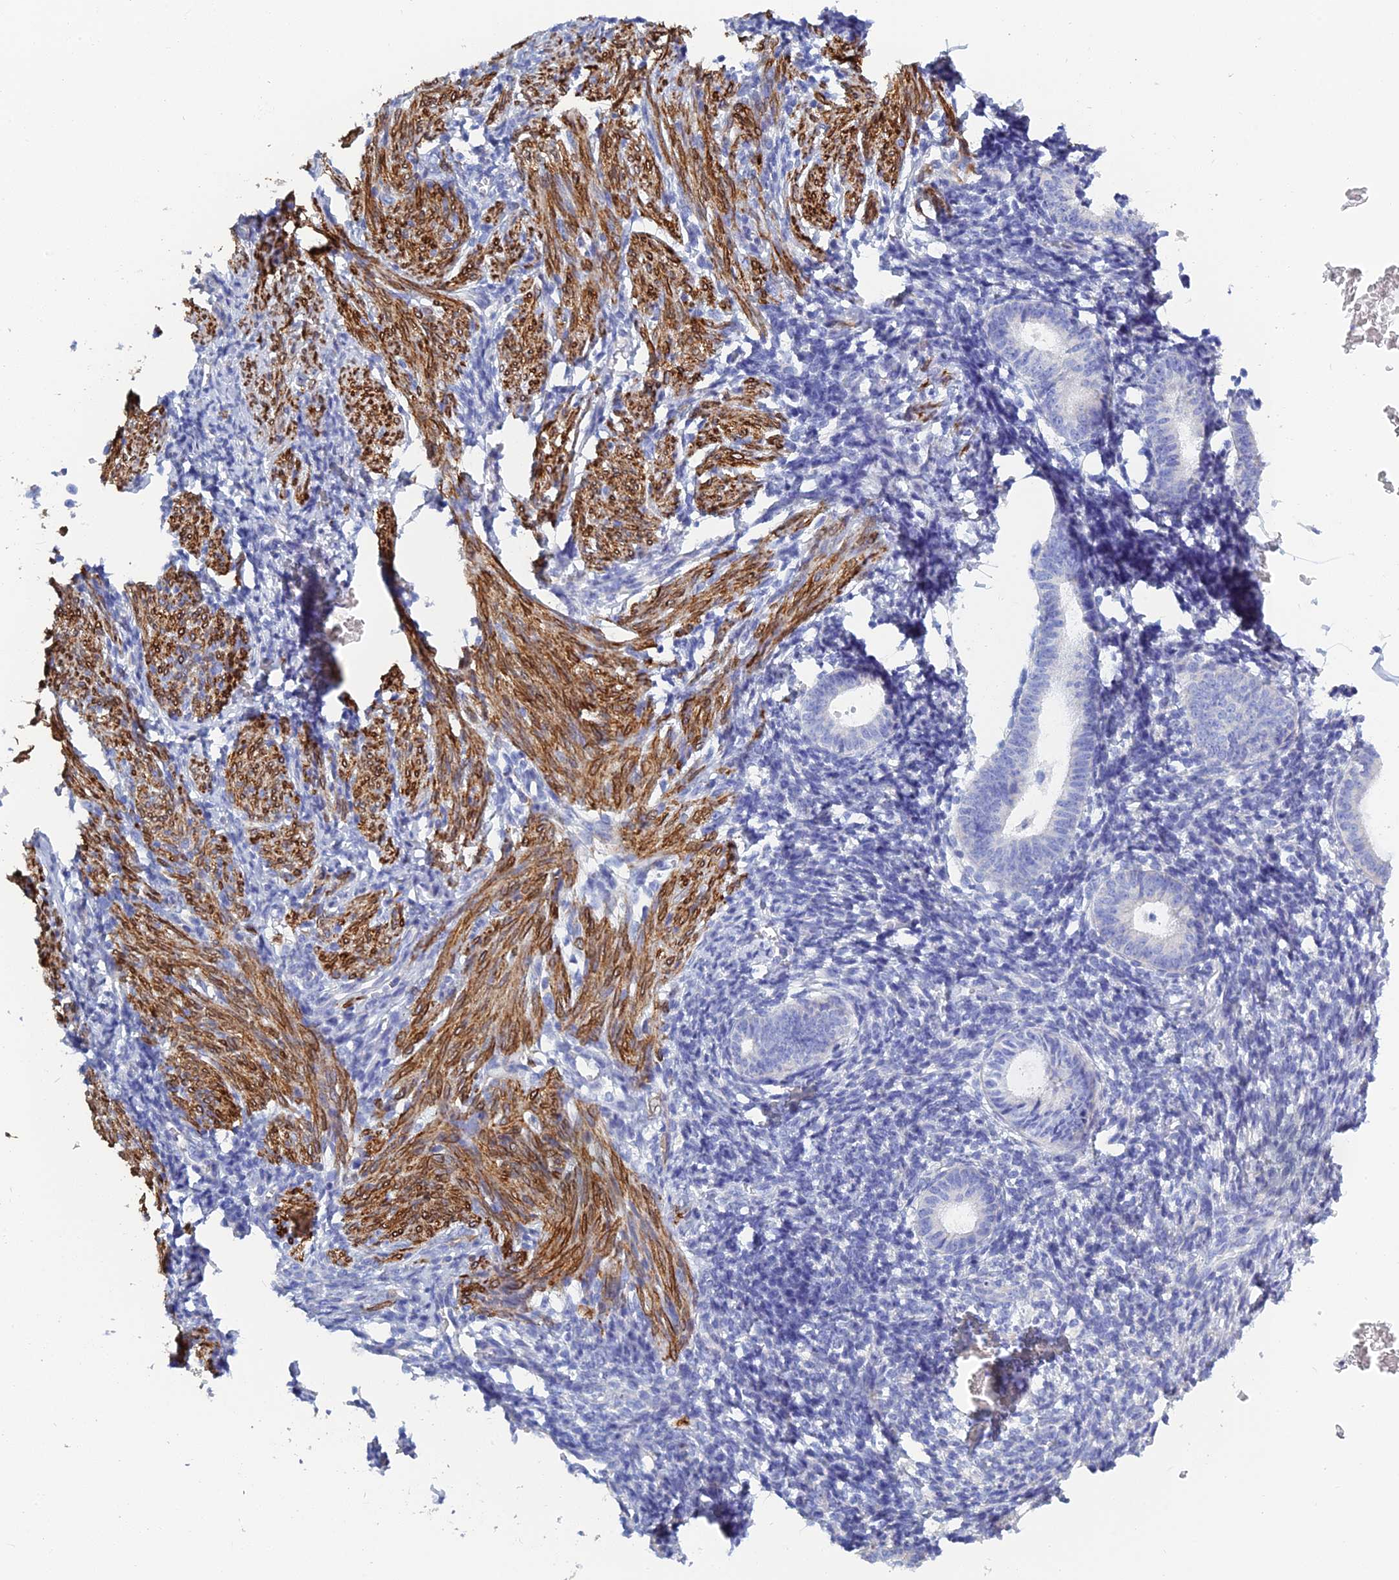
{"staining": {"intensity": "negative", "quantity": "none", "location": "none"}, "tissue": "endometrium", "cell_type": "Cells in endometrial stroma", "image_type": "normal", "snomed": [{"axis": "morphology", "description": "Normal tissue, NOS"}, {"axis": "morphology", "description": "Adenocarcinoma, NOS"}, {"axis": "topography", "description": "Endometrium"}], "caption": "Cells in endometrial stroma are negative for protein expression in unremarkable human endometrium. The staining is performed using DAB (3,3'-diaminobenzidine) brown chromogen with nuclei counter-stained in using hematoxylin.", "gene": "PCDHA8", "patient": {"sex": "female", "age": 57}}